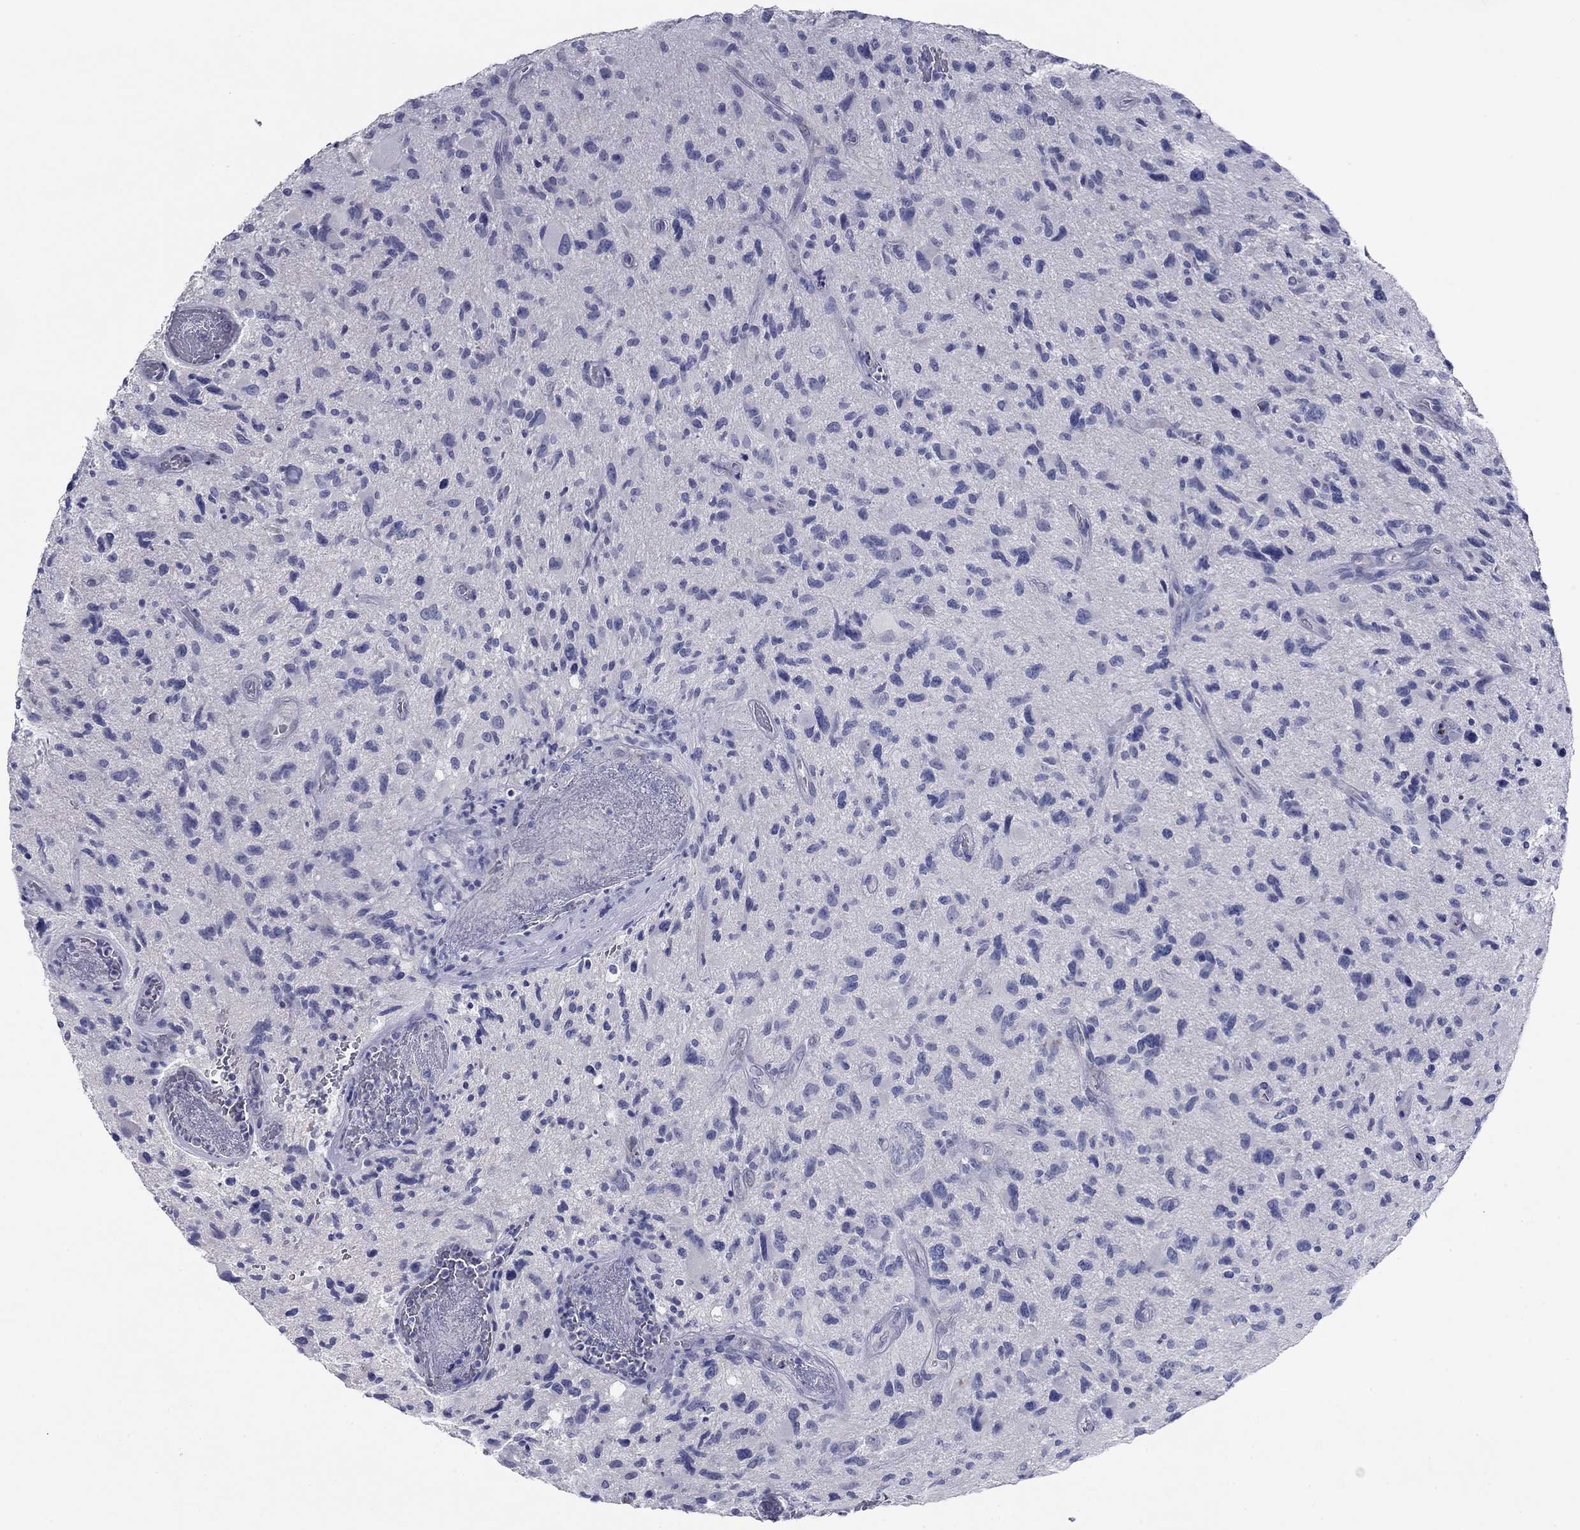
{"staining": {"intensity": "negative", "quantity": "none", "location": "none"}, "tissue": "glioma", "cell_type": "Tumor cells", "image_type": "cancer", "snomed": [{"axis": "morphology", "description": "Glioma, malignant, NOS"}, {"axis": "morphology", "description": "Glioma, malignant, High grade"}, {"axis": "topography", "description": "Brain"}], "caption": "Immunohistochemistry (IHC) histopathology image of neoplastic tissue: glioma (malignant) stained with DAB displays no significant protein positivity in tumor cells.", "gene": "PLS1", "patient": {"sex": "female", "age": 71}}